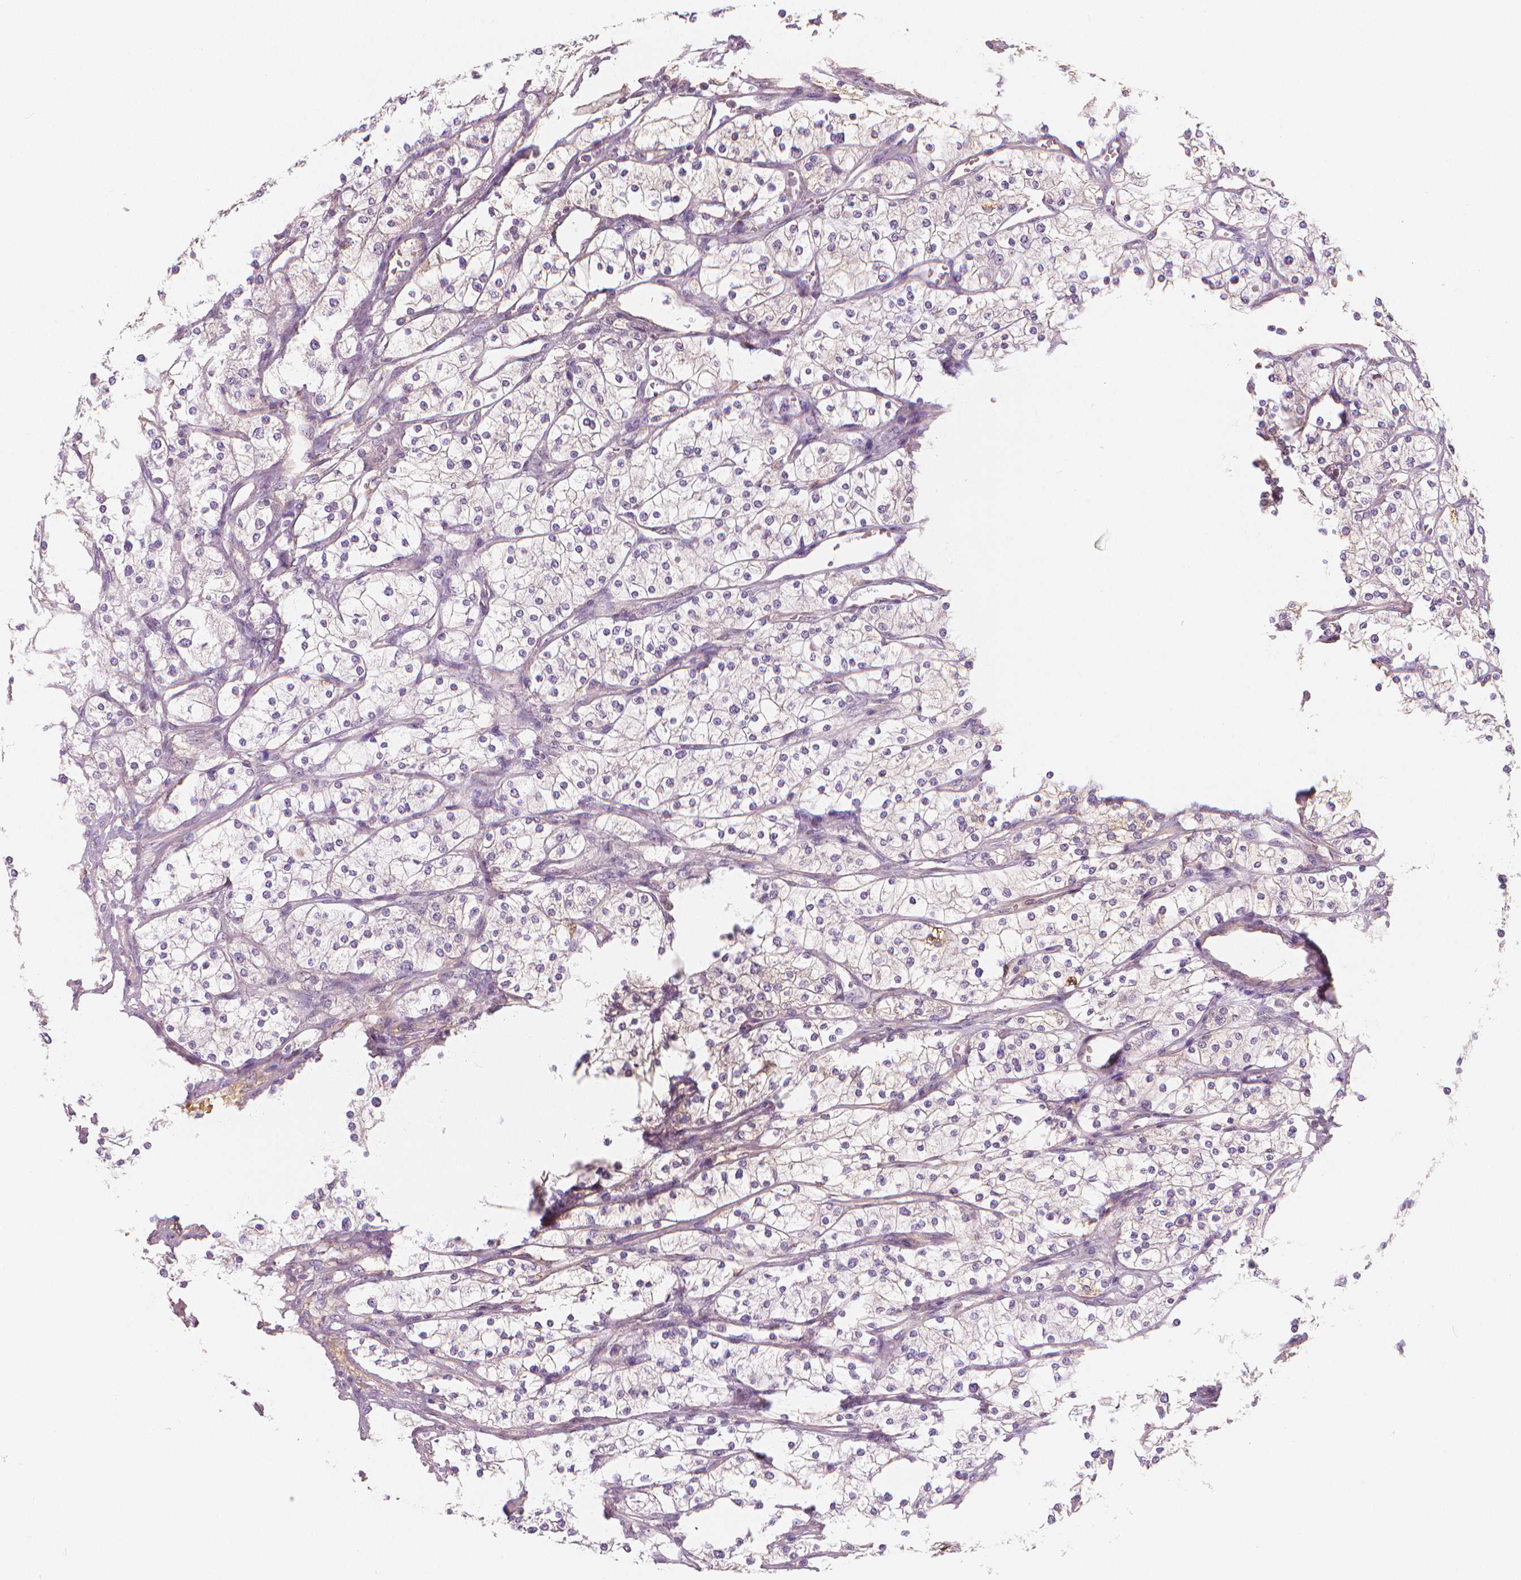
{"staining": {"intensity": "negative", "quantity": "none", "location": "none"}, "tissue": "renal cancer", "cell_type": "Tumor cells", "image_type": "cancer", "snomed": [{"axis": "morphology", "description": "Adenocarcinoma, NOS"}, {"axis": "topography", "description": "Kidney"}], "caption": "DAB immunohistochemical staining of adenocarcinoma (renal) displays no significant expression in tumor cells. The staining is performed using DAB (3,3'-diaminobenzidine) brown chromogen with nuclei counter-stained in using hematoxylin.", "gene": "APOA4", "patient": {"sex": "male", "age": 80}}